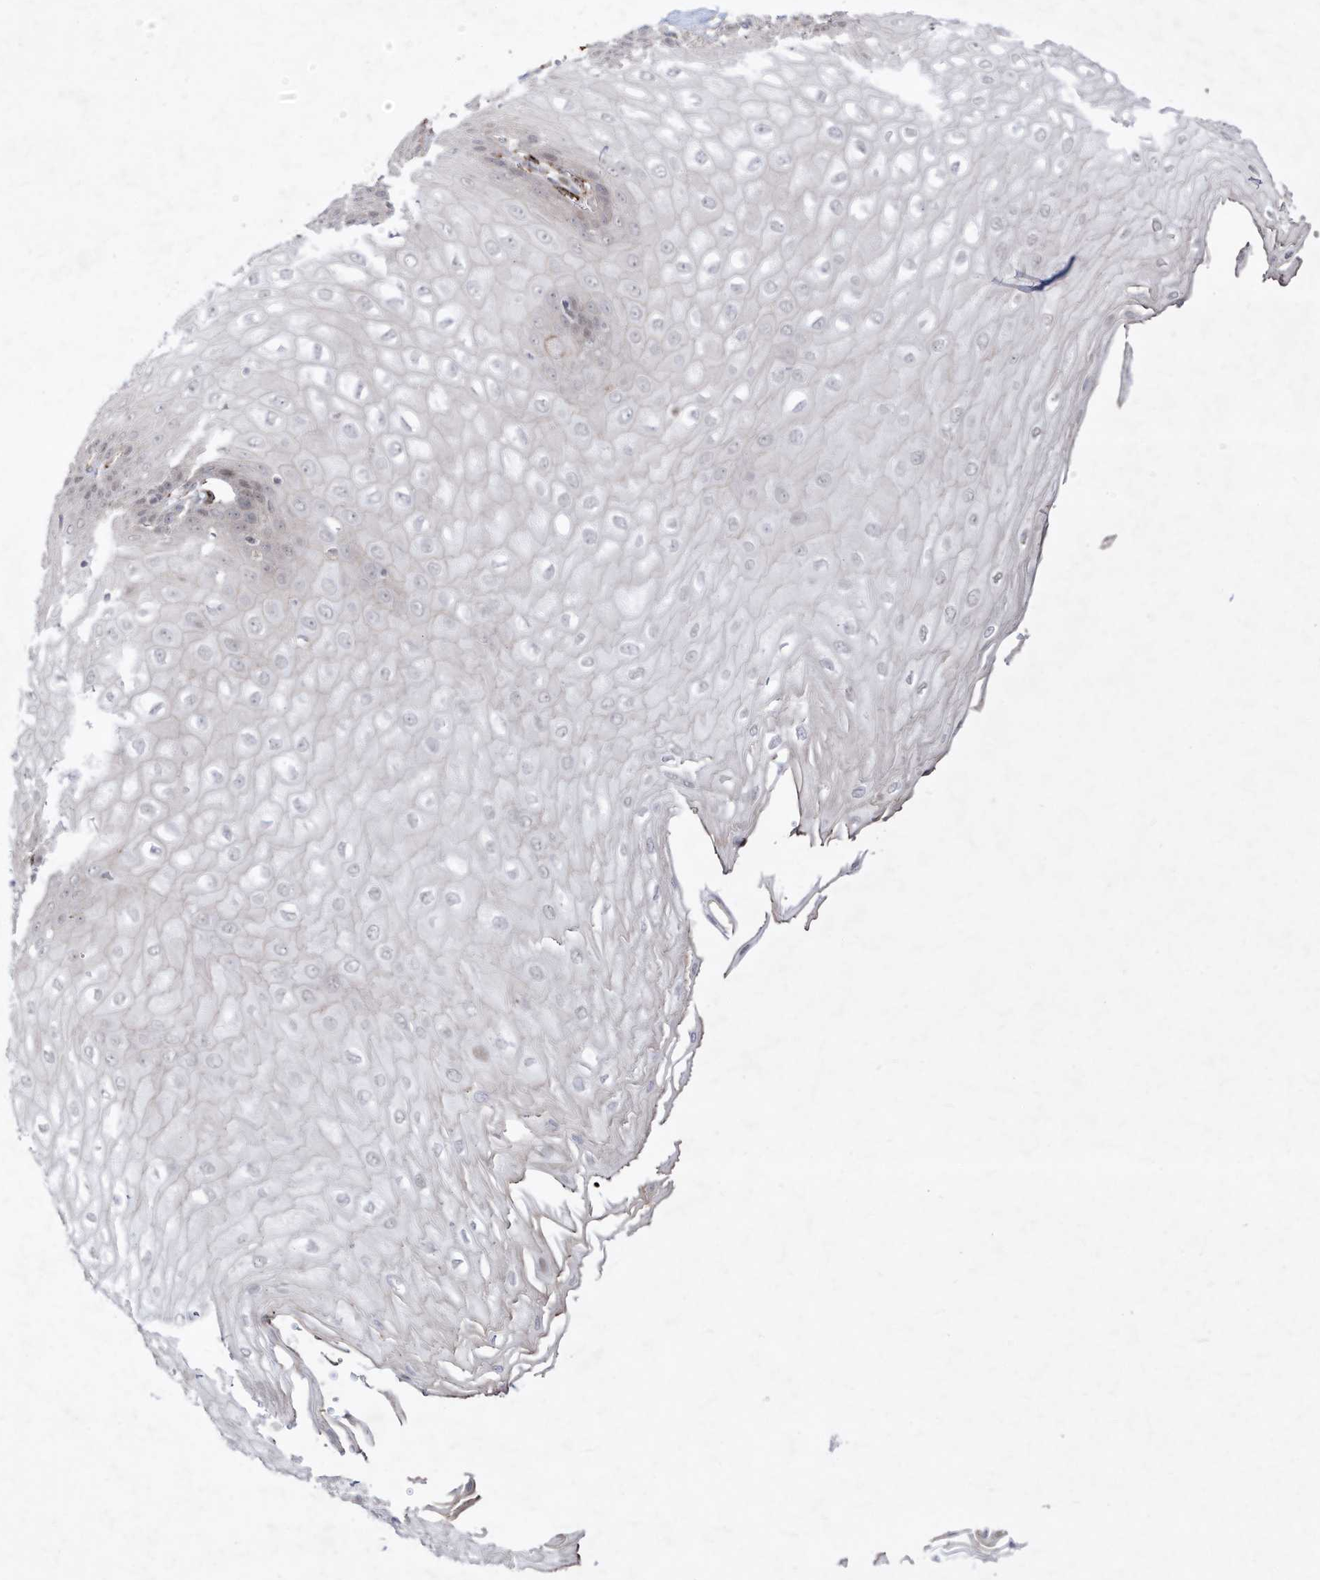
{"staining": {"intensity": "moderate", "quantity": "<25%", "location": "nuclear"}, "tissue": "esophagus", "cell_type": "Squamous epithelial cells", "image_type": "normal", "snomed": [{"axis": "morphology", "description": "Normal tissue, NOS"}, {"axis": "topography", "description": "Esophagus"}], "caption": "High-magnification brightfield microscopy of normal esophagus stained with DAB (3,3'-diaminobenzidine) (brown) and counterstained with hematoxylin (blue). squamous epithelial cells exhibit moderate nuclear positivity is identified in about<25% of cells.", "gene": "ZGRF1", "patient": {"sex": "male", "age": 60}}